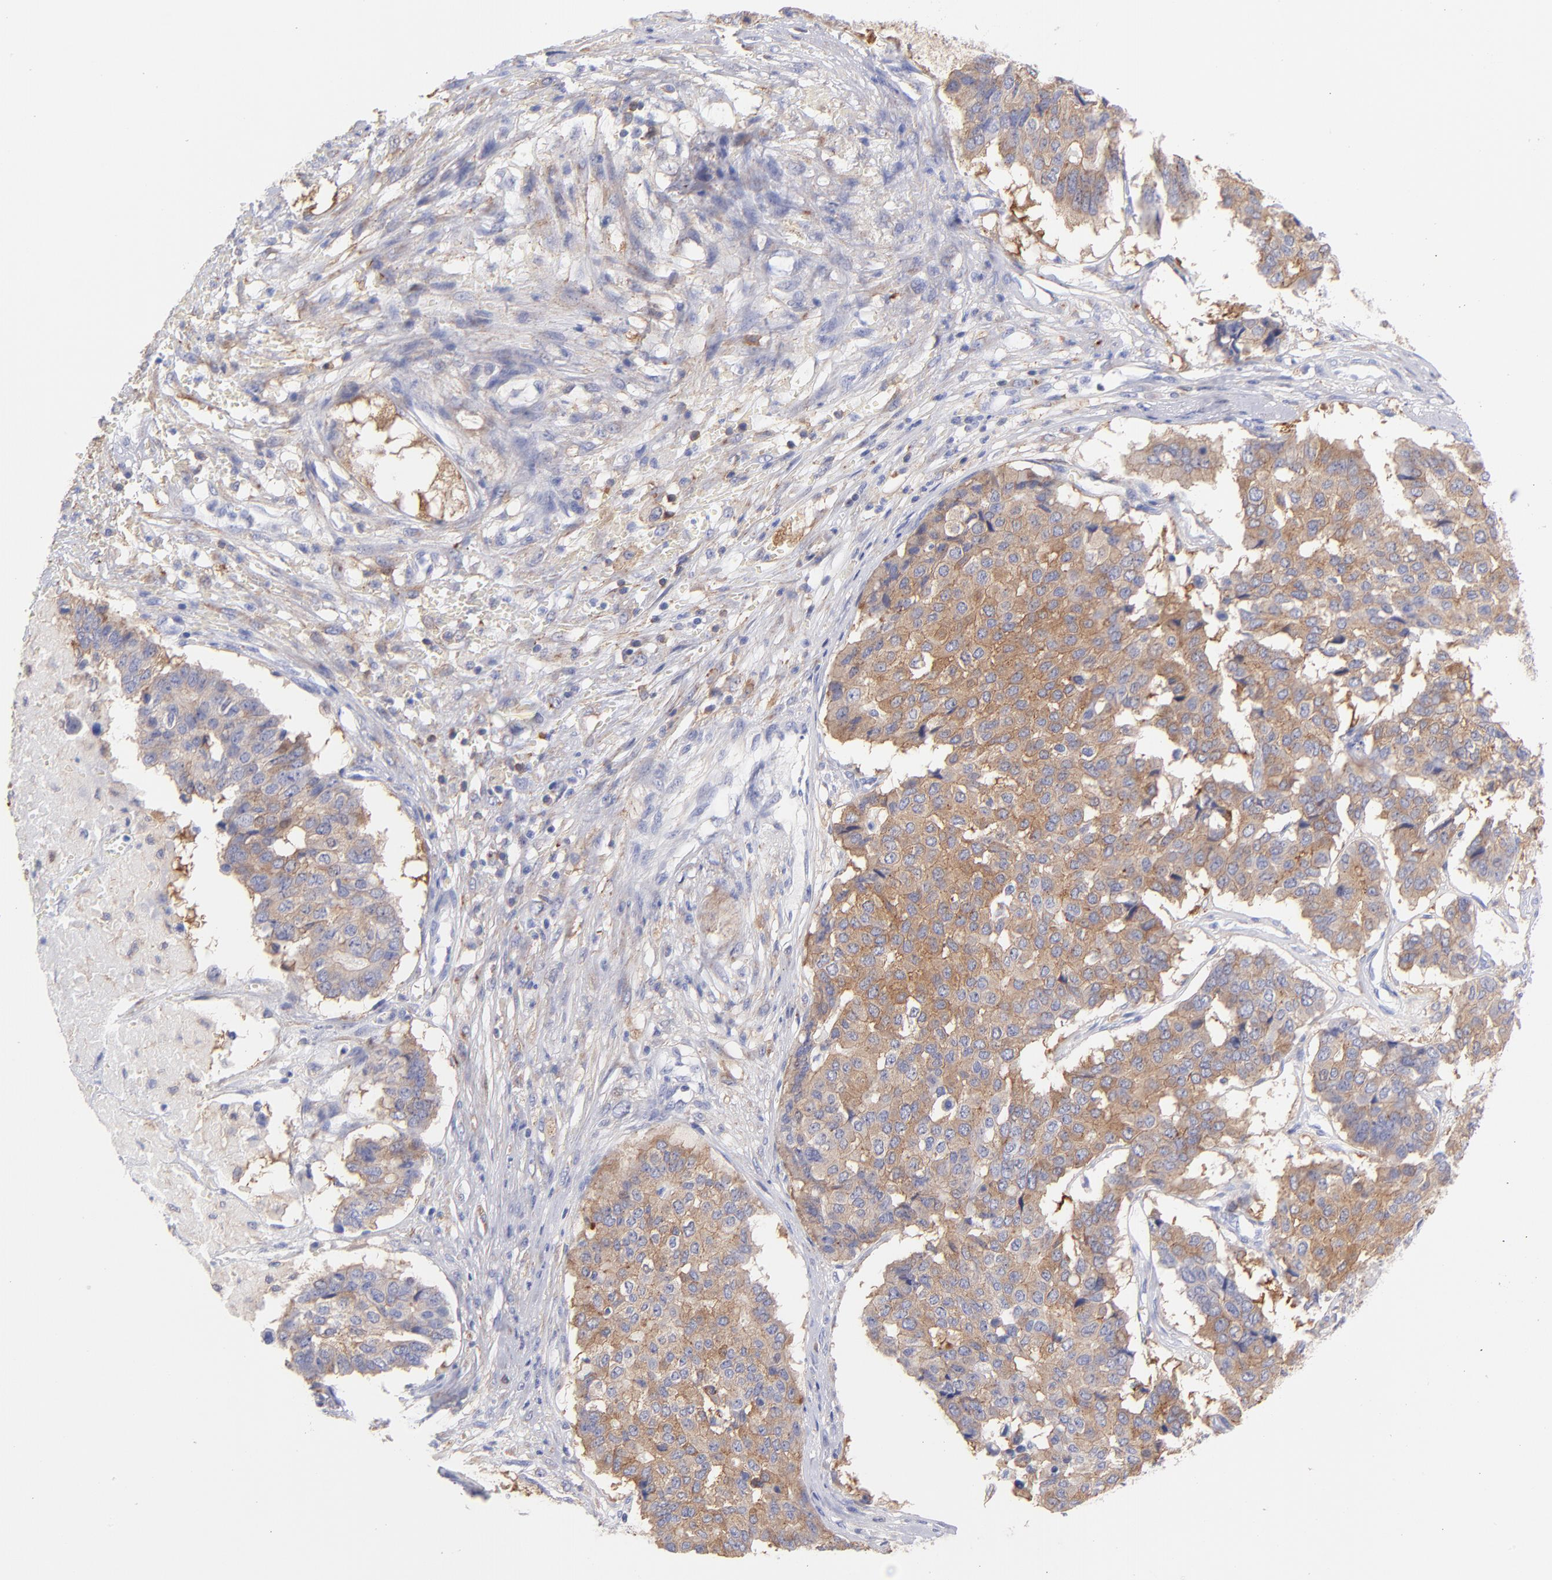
{"staining": {"intensity": "moderate", "quantity": ">75%", "location": "cytoplasmic/membranous"}, "tissue": "pancreatic cancer", "cell_type": "Tumor cells", "image_type": "cancer", "snomed": [{"axis": "morphology", "description": "Adenocarcinoma, NOS"}, {"axis": "topography", "description": "Pancreas"}], "caption": "Pancreatic cancer stained with IHC exhibits moderate cytoplasmic/membranous positivity in approximately >75% of tumor cells.", "gene": "PRKCA", "patient": {"sex": "male", "age": 50}}